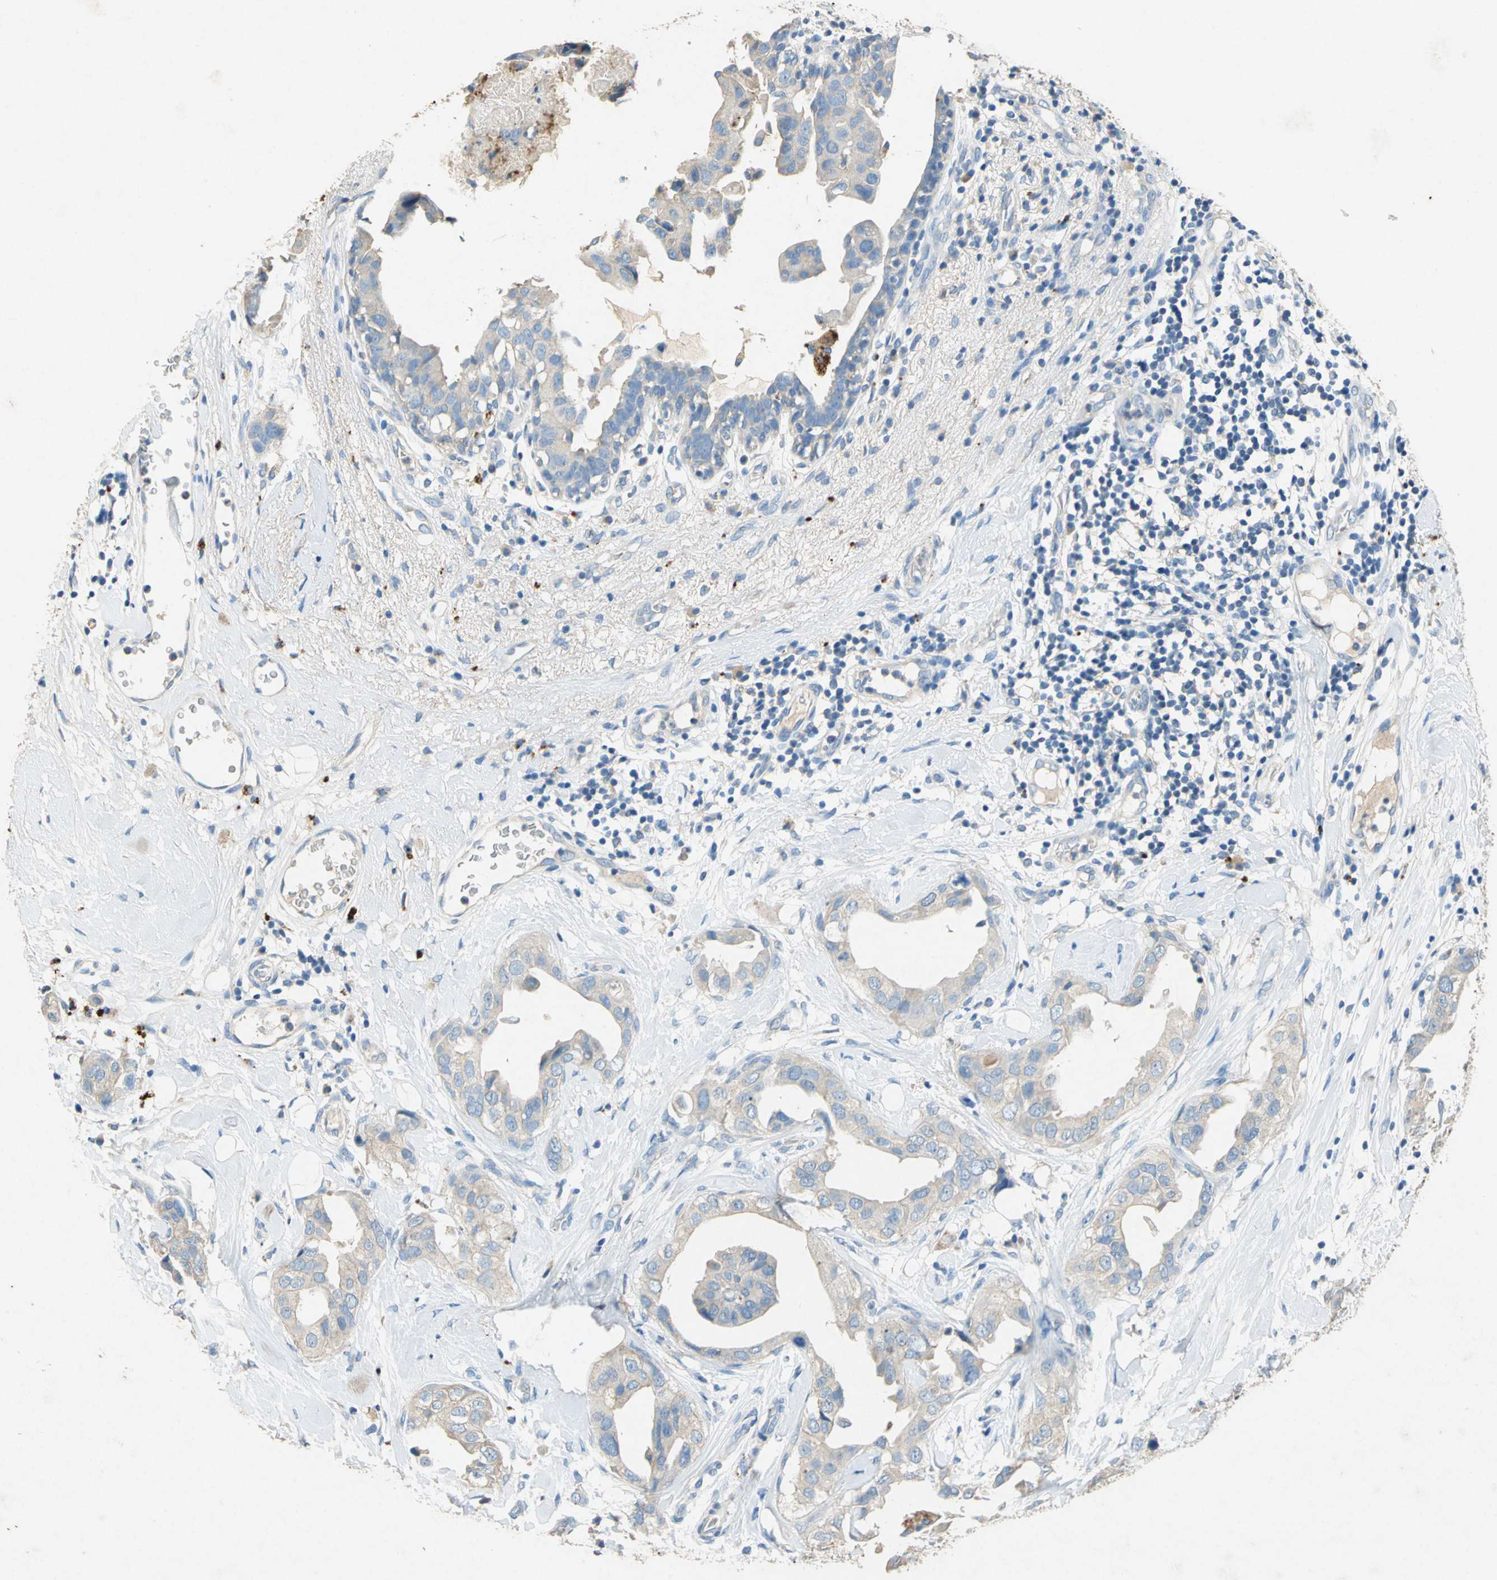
{"staining": {"intensity": "weak", "quantity": ">75%", "location": "cytoplasmic/membranous"}, "tissue": "breast cancer", "cell_type": "Tumor cells", "image_type": "cancer", "snomed": [{"axis": "morphology", "description": "Duct carcinoma"}, {"axis": "topography", "description": "Breast"}], "caption": "The photomicrograph reveals staining of breast cancer, revealing weak cytoplasmic/membranous protein staining (brown color) within tumor cells. (DAB (3,3'-diaminobenzidine) IHC with brightfield microscopy, high magnification).", "gene": "ADAMTS5", "patient": {"sex": "female", "age": 40}}